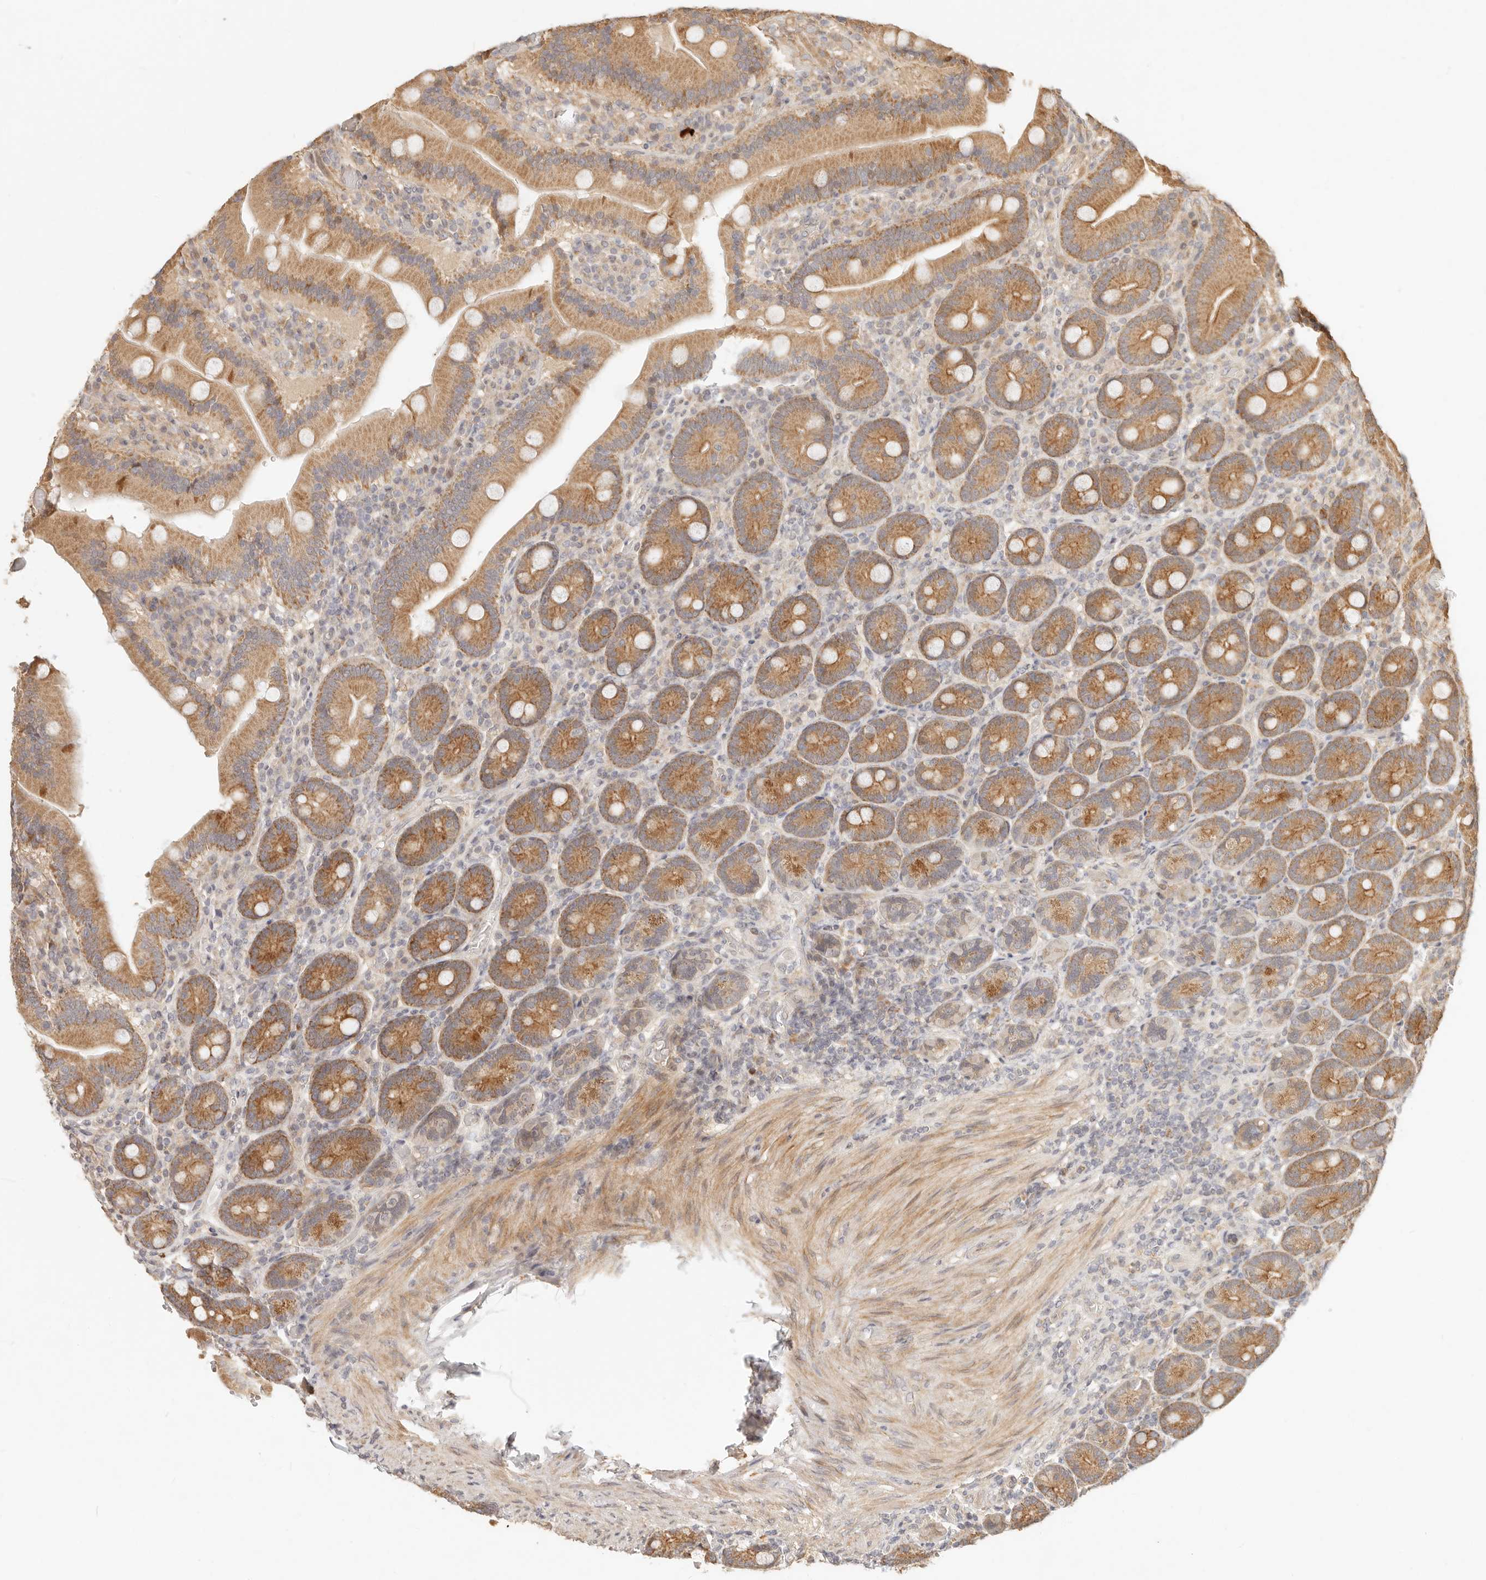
{"staining": {"intensity": "moderate", "quantity": ">75%", "location": "cytoplasmic/membranous"}, "tissue": "duodenum", "cell_type": "Glandular cells", "image_type": "normal", "snomed": [{"axis": "morphology", "description": "Normal tissue, NOS"}, {"axis": "topography", "description": "Duodenum"}], "caption": "Protein staining reveals moderate cytoplasmic/membranous positivity in approximately >75% of glandular cells in normal duodenum. The staining was performed using DAB, with brown indicating positive protein expression. Nuclei are stained blue with hematoxylin.", "gene": "TIMM17A", "patient": {"sex": "female", "age": 62}}